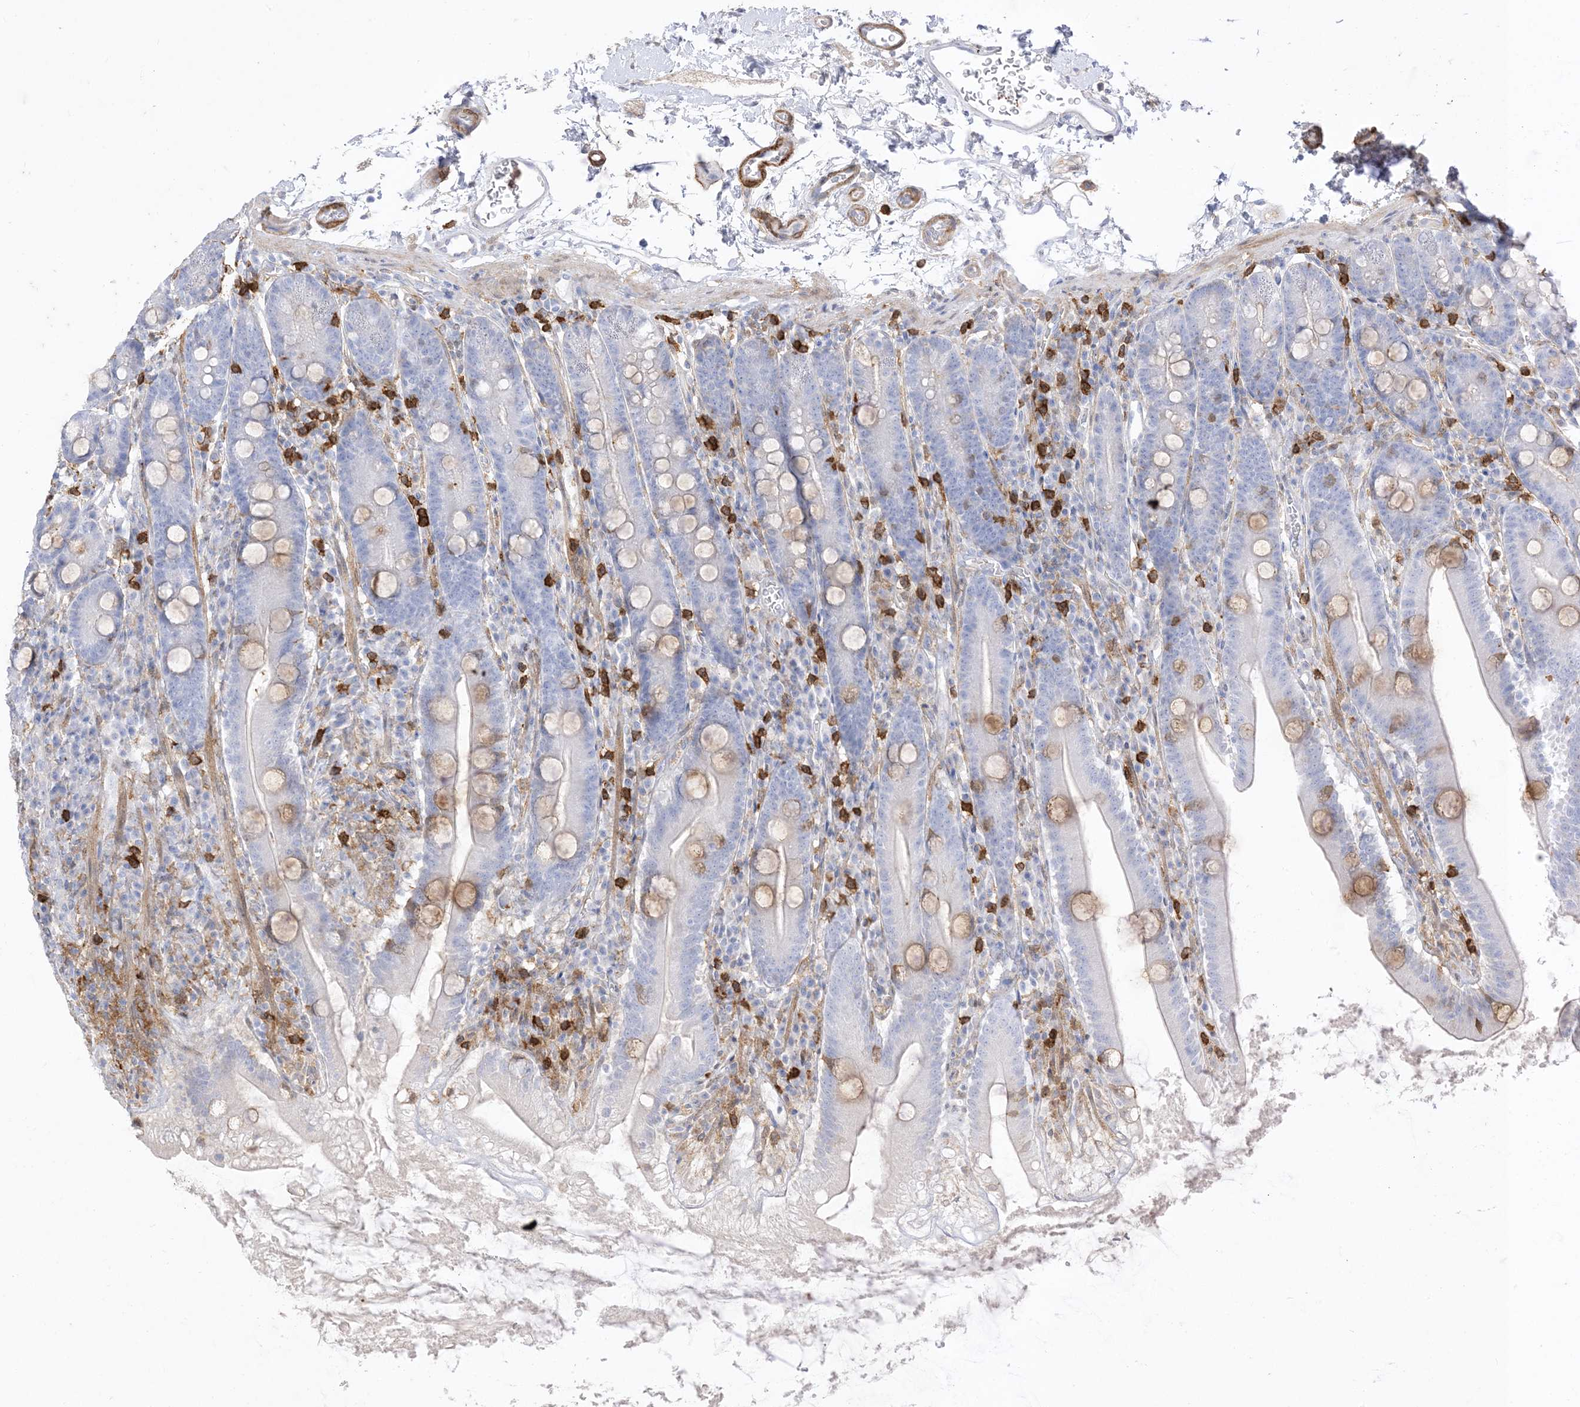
{"staining": {"intensity": "moderate", "quantity": "<25%", "location": "cytoplasmic/membranous"}, "tissue": "duodenum", "cell_type": "Glandular cells", "image_type": "normal", "snomed": [{"axis": "morphology", "description": "Normal tissue, NOS"}, {"axis": "topography", "description": "Duodenum"}], "caption": "Immunohistochemical staining of unremarkable human duodenum exhibits <25% levels of moderate cytoplasmic/membranous protein staining in about <25% of glandular cells.", "gene": "GSN", "patient": {"sex": "male", "age": 35}}